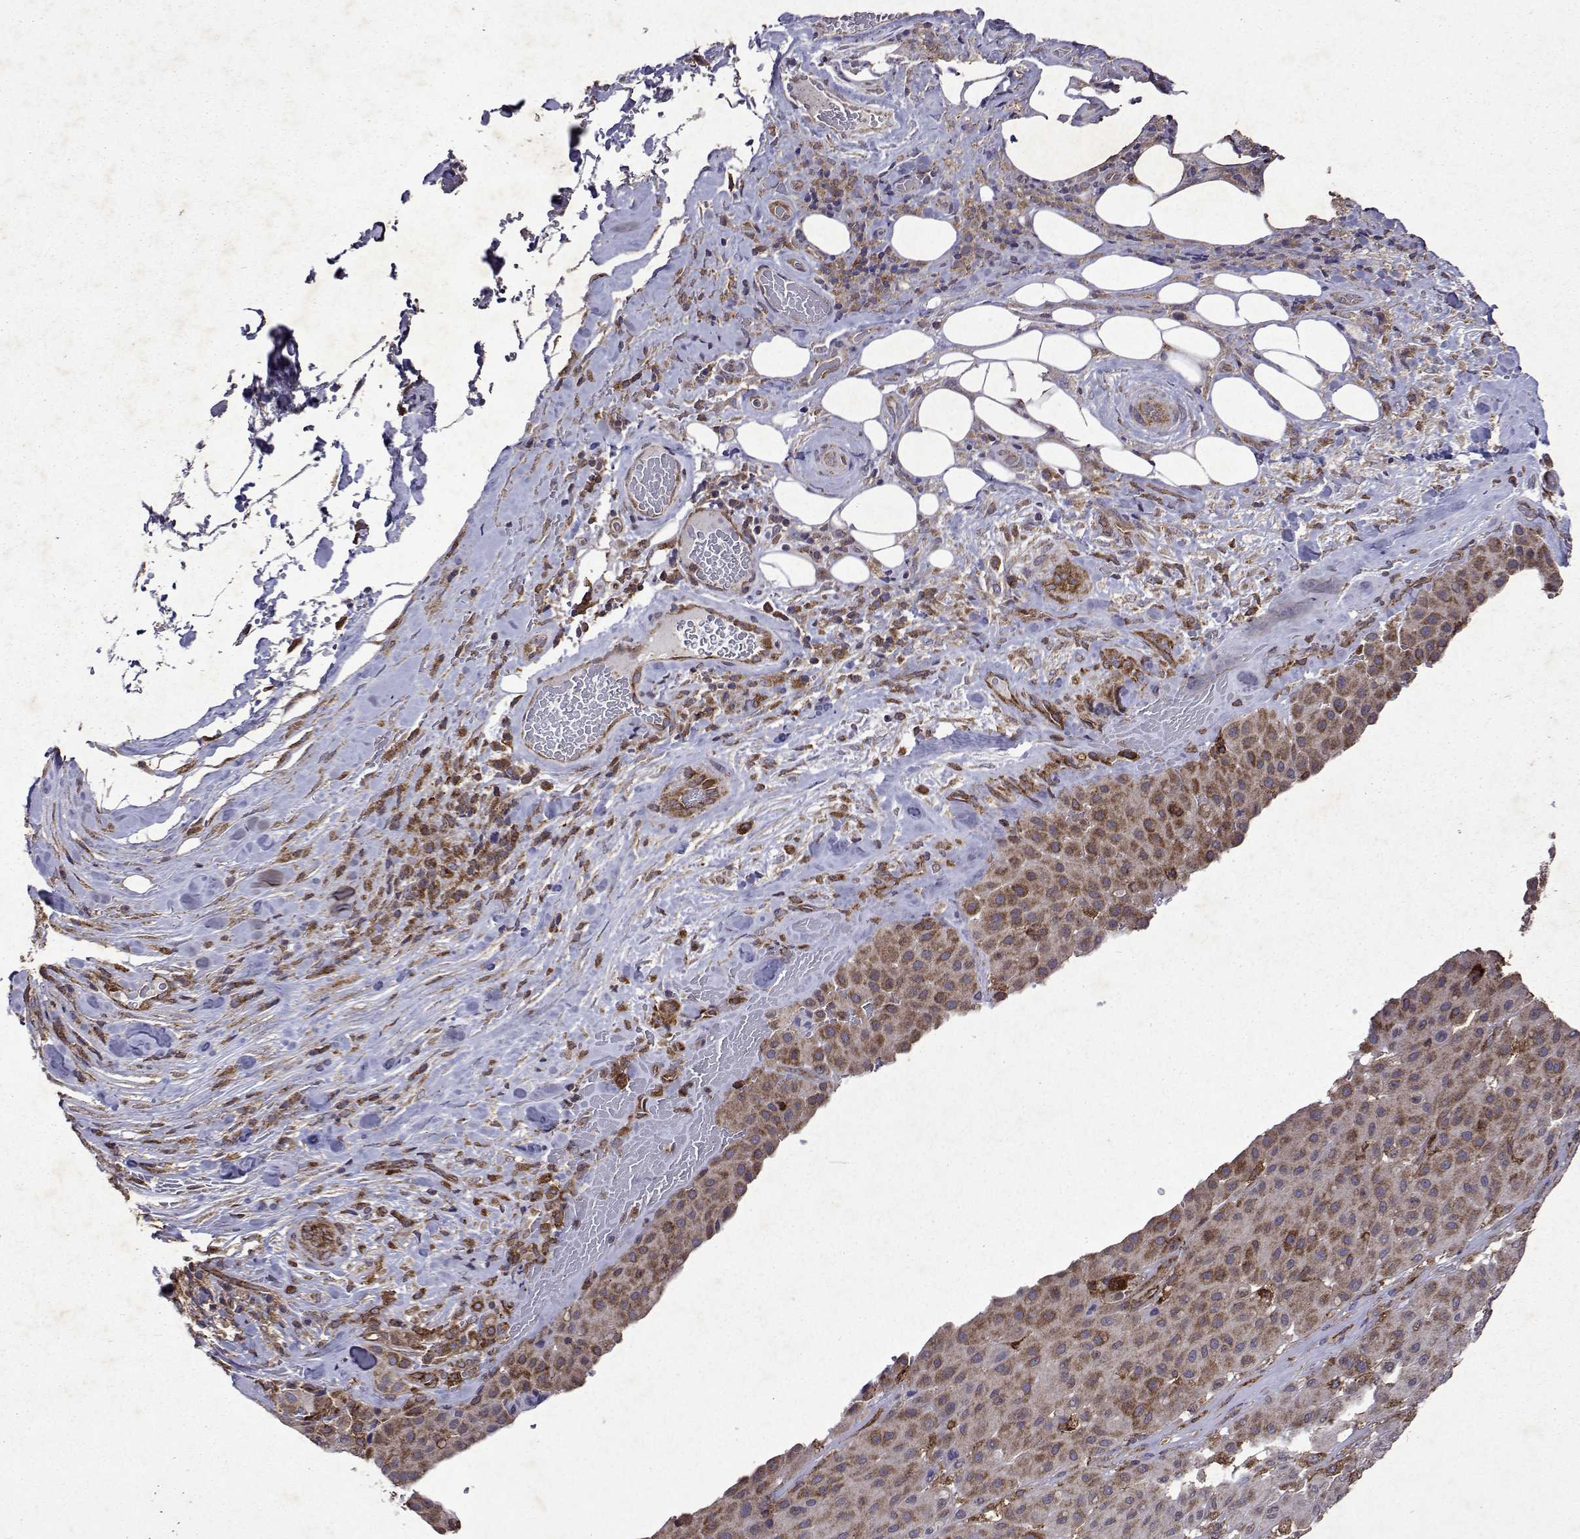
{"staining": {"intensity": "moderate", "quantity": "25%-75%", "location": "cytoplasmic/membranous"}, "tissue": "melanoma", "cell_type": "Tumor cells", "image_type": "cancer", "snomed": [{"axis": "morphology", "description": "Malignant melanoma, Metastatic site"}, {"axis": "topography", "description": "Smooth muscle"}], "caption": "This is a micrograph of immunohistochemistry (IHC) staining of malignant melanoma (metastatic site), which shows moderate expression in the cytoplasmic/membranous of tumor cells.", "gene": "TARBP2", "patient": {"sex": "male", "age": 41}}